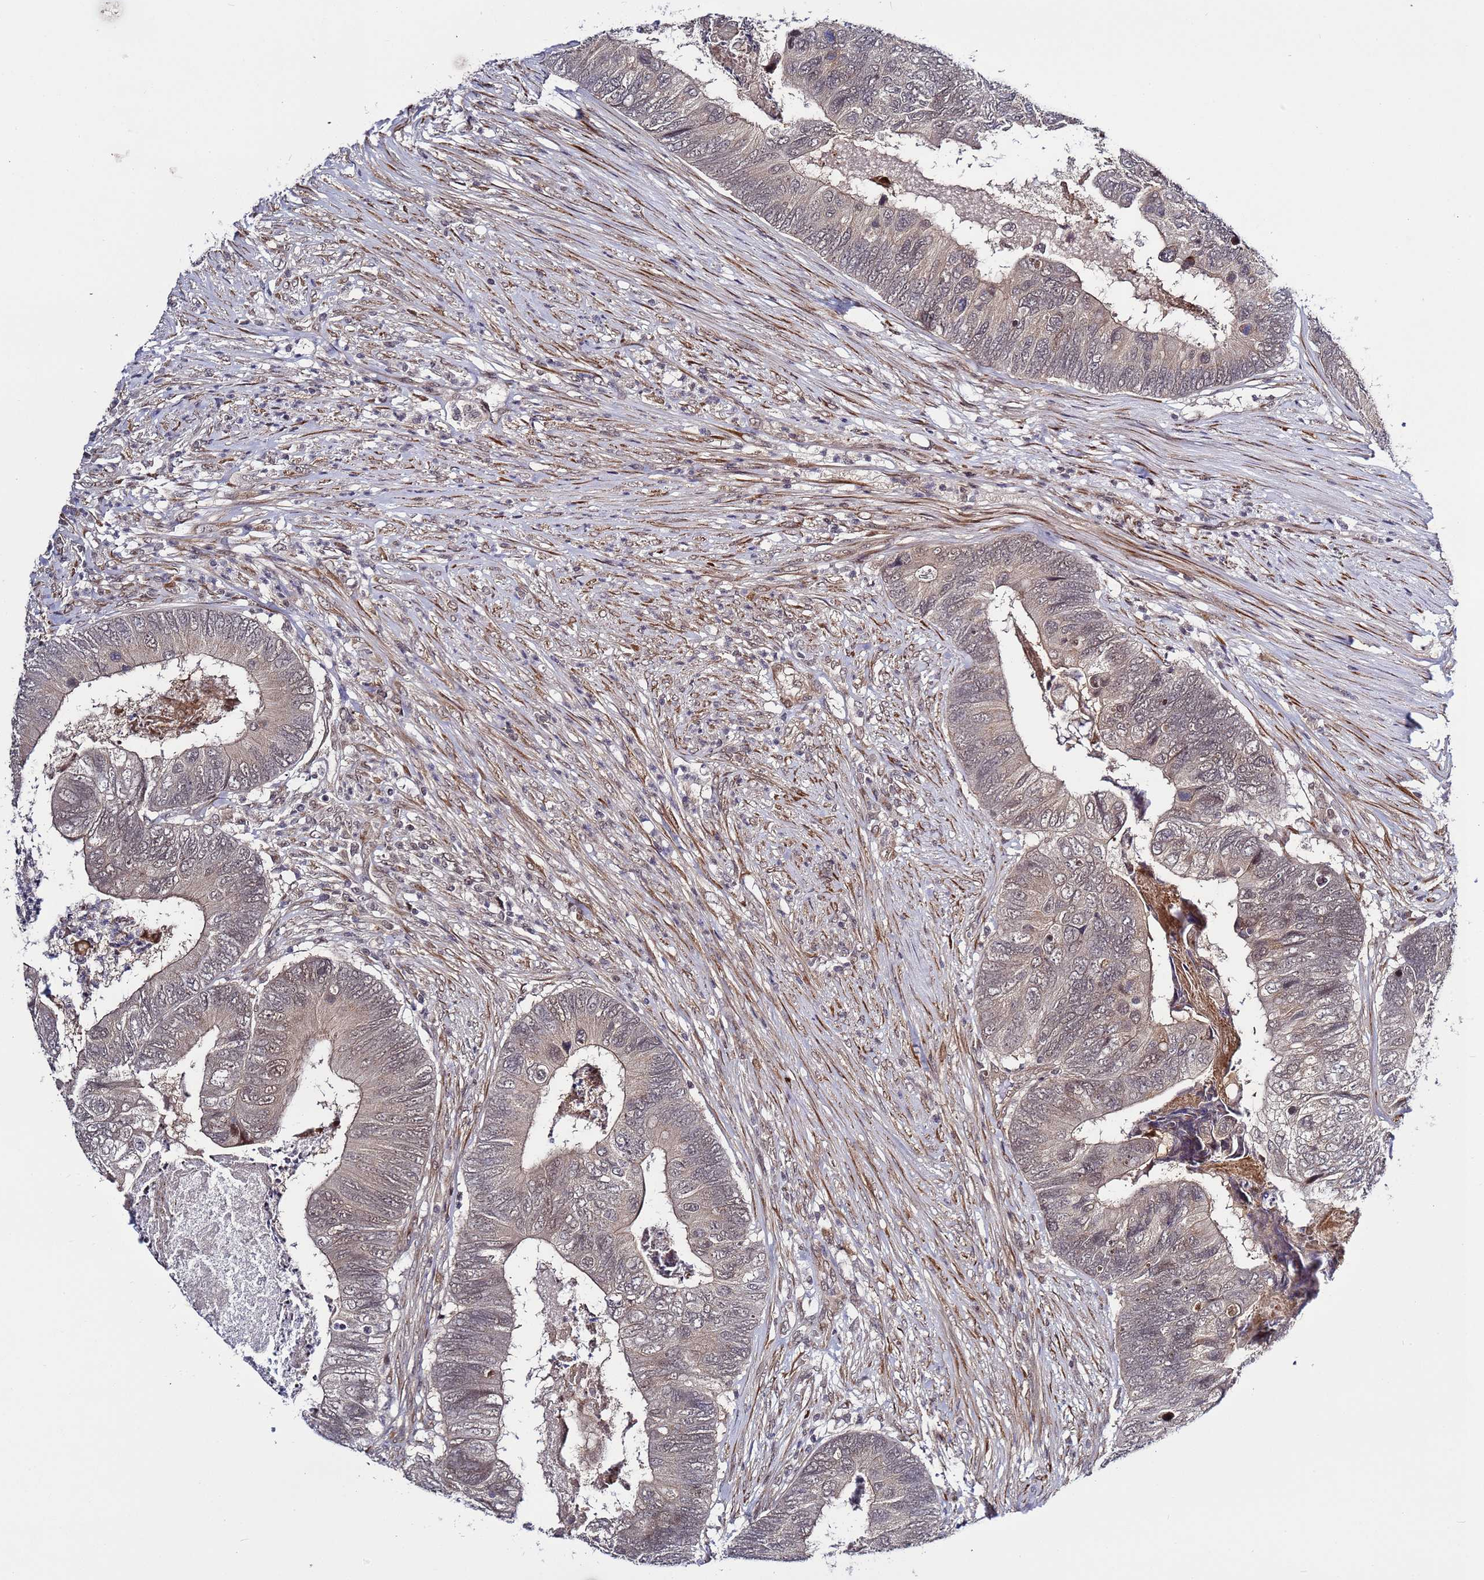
{"staining": {"intensity": "weak", "quantity": ">75%", "location": "cytoplasmic/membranous,nuclear"}, "tissue": "colorectal cancer", "cell_type": "Tumor cells", "image_type": "cancer", "snomed": [{"axis": "morphology", "description": "Adenocarcinoma, NOS"}, {"axis": "topography", "description": "Colon"}], "caption": "Adenocarcinoma (colorectal) tissue displays weak cytoplasmic/membranous and nuclear positivity in about >75% of tumor cells, visualized by immunohistochemistry. Nuclei are stained in blue.", "gene": "POLR2D", "patient": {"sex": "female", "age": 67}}